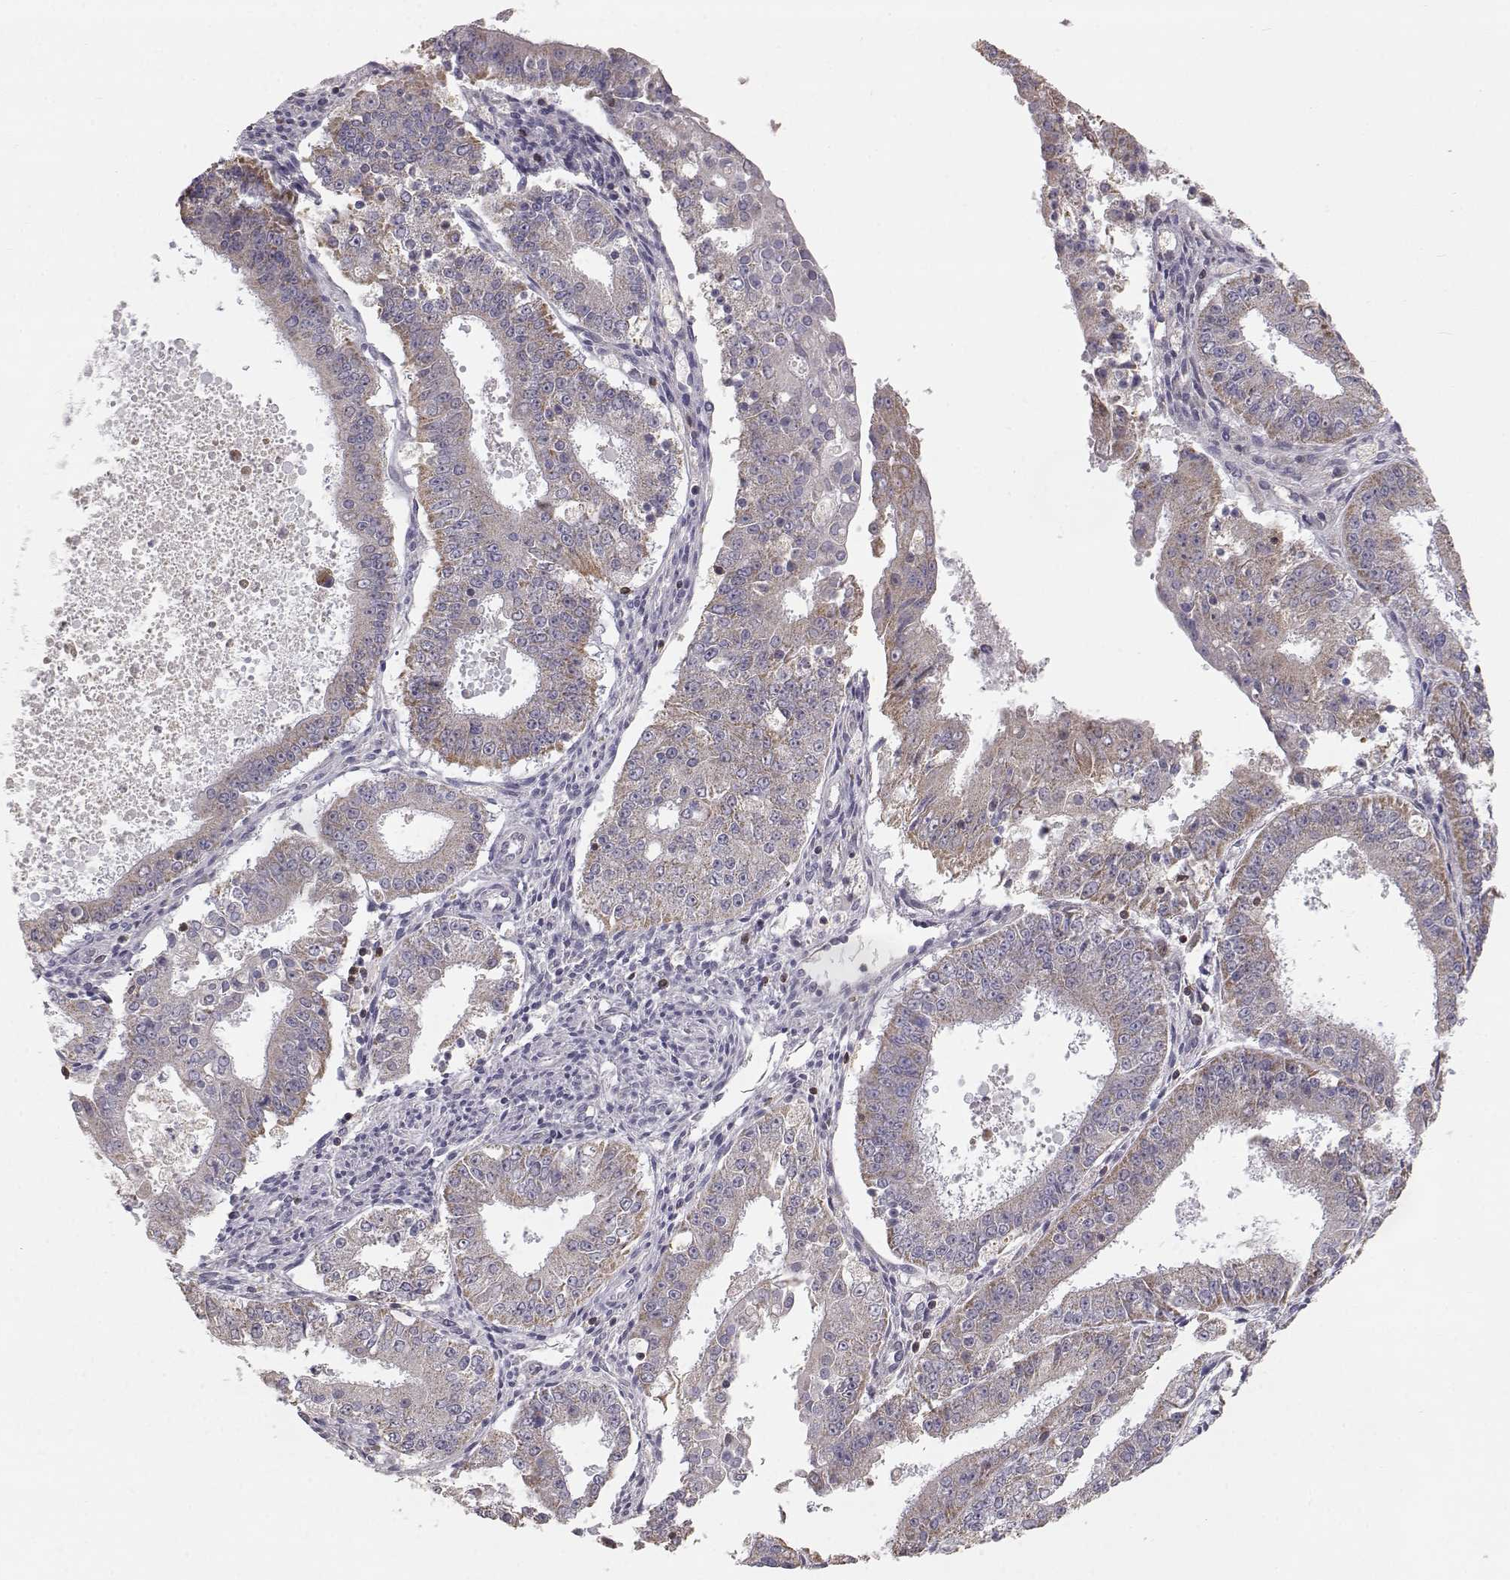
{"staining": {"intensity": "moderate", "quantity": ">75%", "location": "cytoplasmic/membranous"}, "tissue": "ovarian cancer", "cell_type": "Tumor cells", "image_type": "cancer", "snomed": [{"axis": "morphology", "description": "Carcinoma, endometroid"}, {"axis": "topography", "description": "Ovary"}], "caption": "A micrograph of human ovarian endometroid carcinoma stained for a protein displays moderate cytoplasmic/membranous brown staining in tumor cells. The staining was performed using DAB to visualize the protein expression in brown, while the nuclei were stained in blue with hematoxylin (Magnification: 20x).", "gene": "GRAP2", "patient": {"sex": "female", "age": 42}}